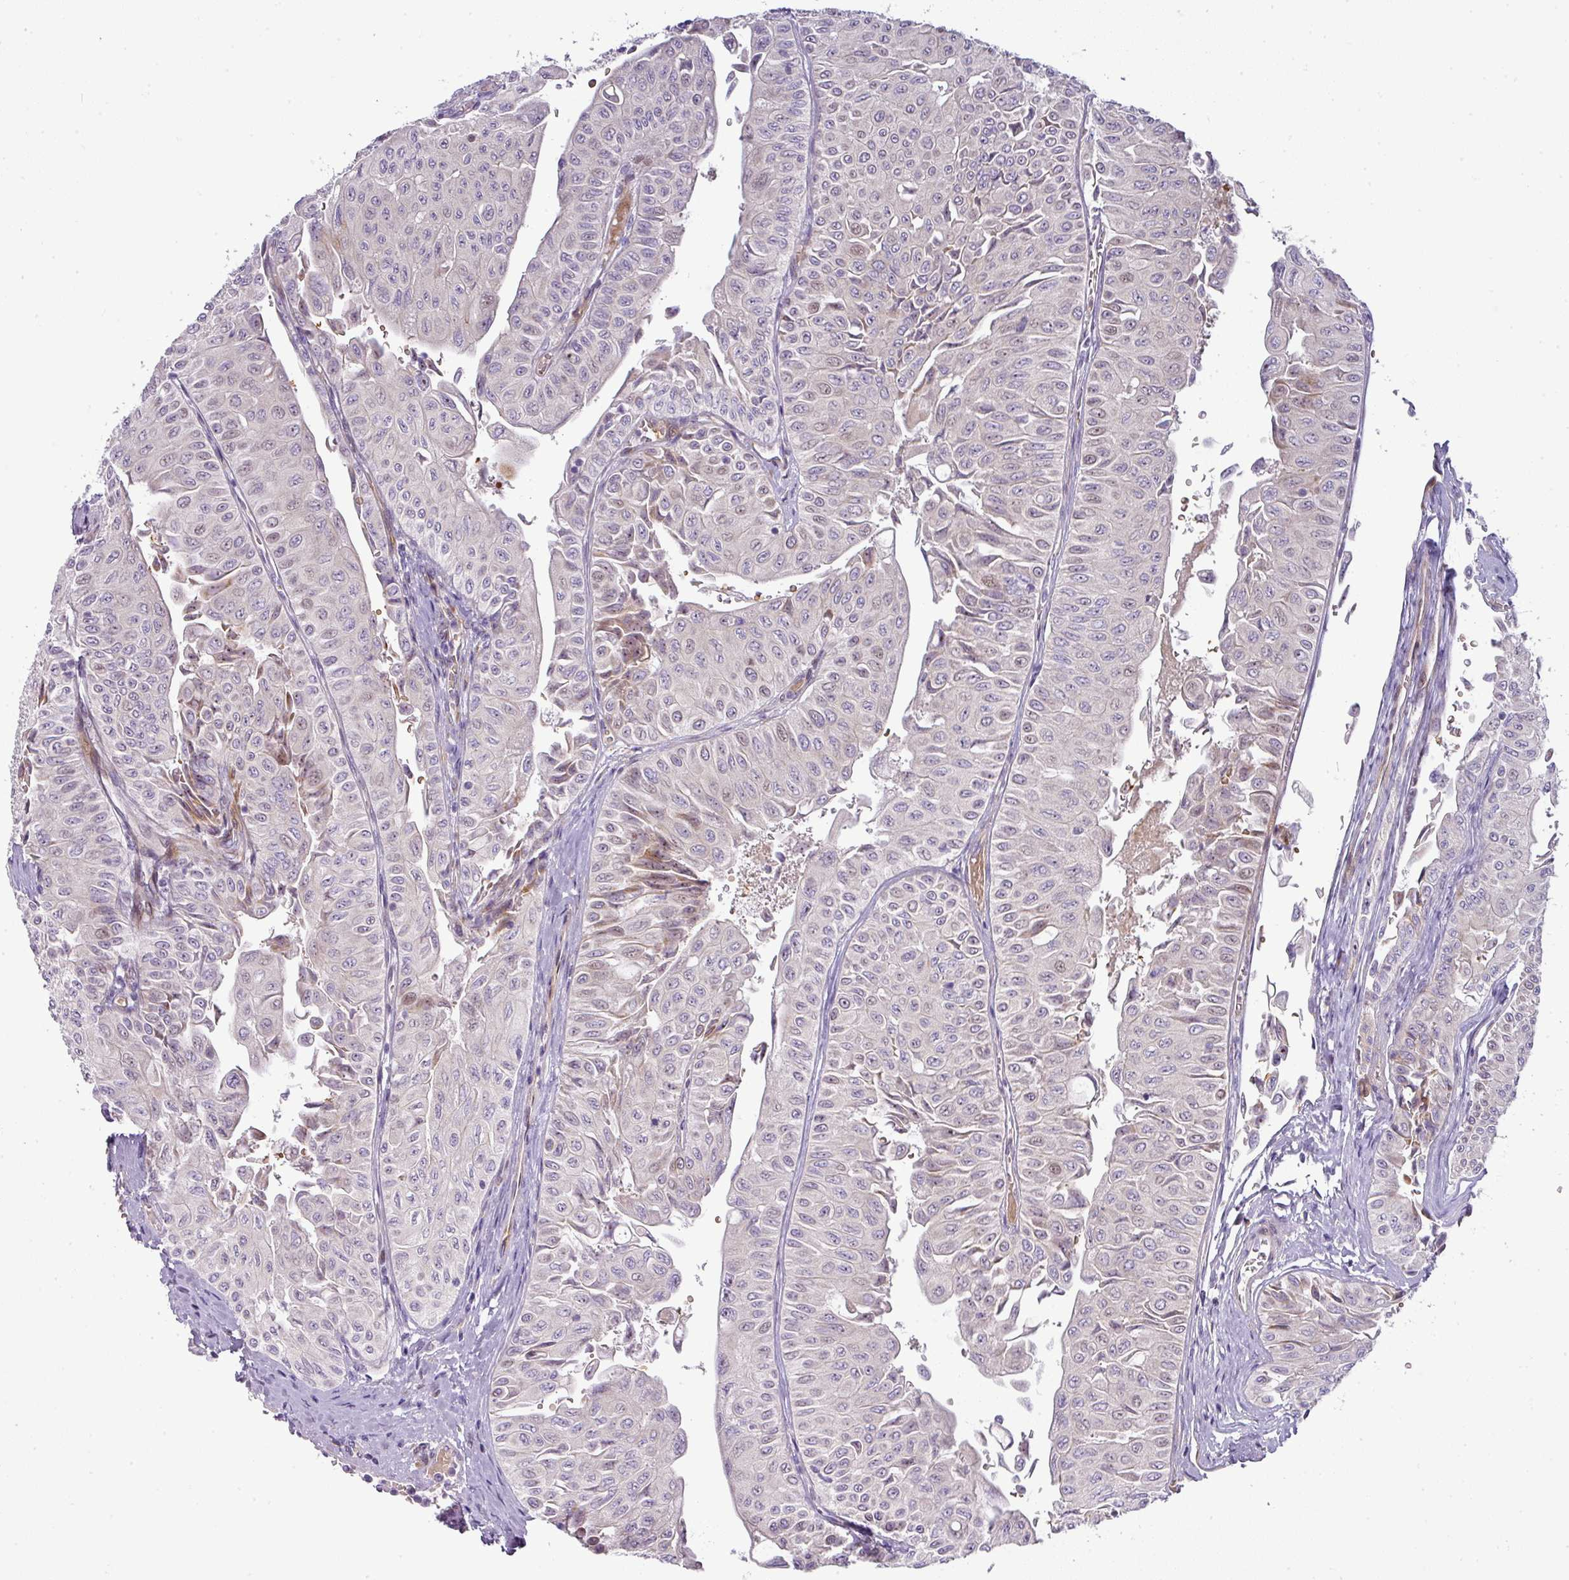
{"staining": {"intensity": "moderate", "quantity": "<25%", "location": "nuclear"}, "tissue": "urothelial cancer", "cell_type": "Tumor cells", "image_type": "cancer", "snomed": [{"axis": "morphology", "description": "Urothelial carcinoma, NOS"}, {"axis": "topography", "description": "Urinary bladder"}], "caption": "The photomicrograph displays staining of urothelial cancer, revealing moderate nuclear protein expression (brown color) within tumor cells. (DAB (3,3'-diaminobenzidine) = brown stain, brightfield microscopy at high magnification).", "gene": "ATP6V1F", "patient": {"sex": "male", "age": 59}}